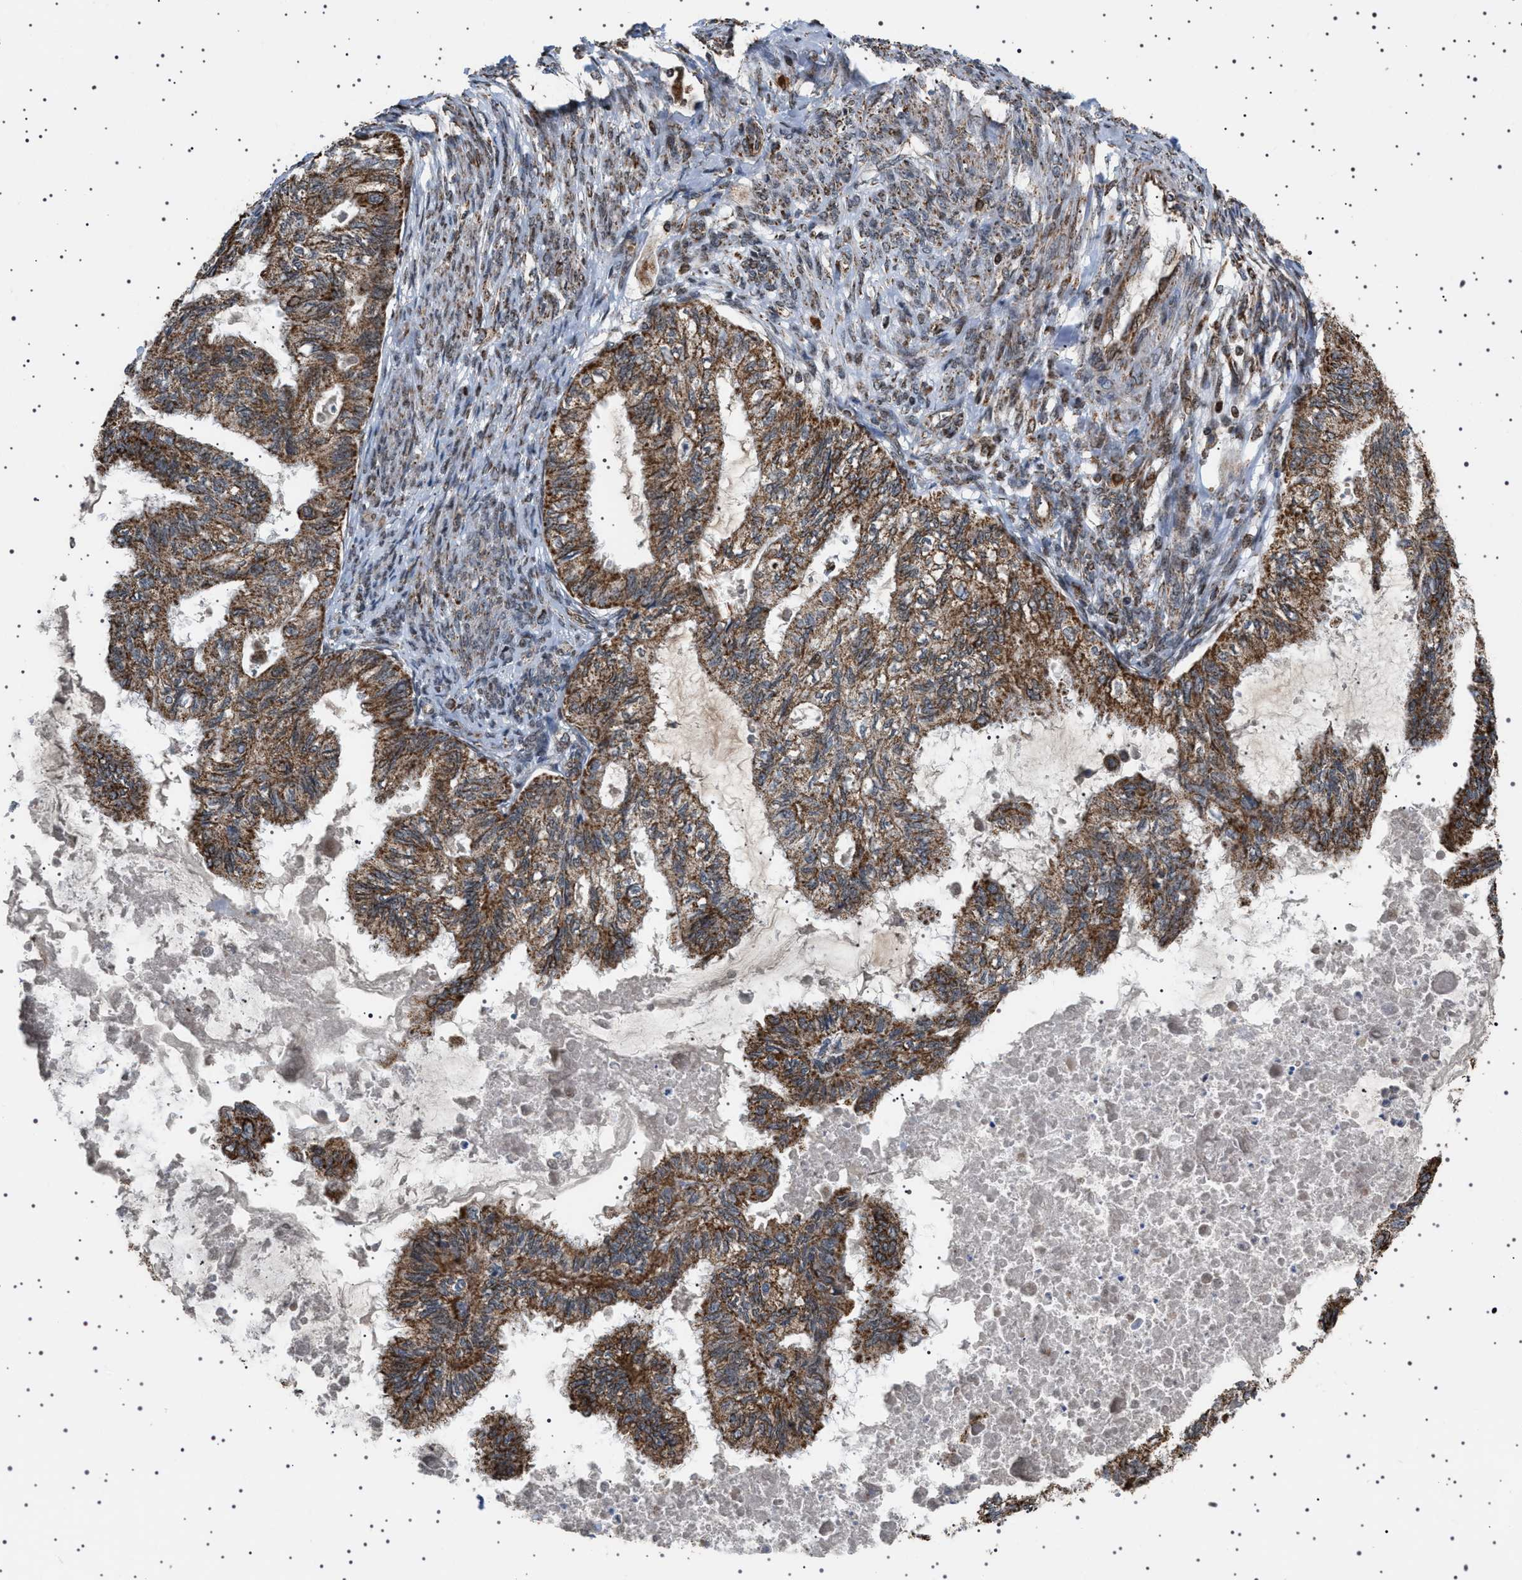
{"staining": {"intensity": "moderate", "quantity": ">75%", "location": "cytoplasmic/membranous"}, "tissue": "cervical cancer", "cell_type": "Tumor cells", "image_type": "cancer", "snomed": [{"axis": "morphology", "description": "Normal tissue, NOS"}, {"axis": "morphology", "description": "Adenocarcinoma, NOS"}, {"axis": "topography", "description": "Cervix"}, {"axis": "topography", "description": "Endometrium"}], "caption": "DAB immunohistochemical staining of cervical cancer demonstrates moderate cytoplasmic/membranous protein positivity in approximately >75% of tumor cells.", "gene": "MELK", "patient": {"sex": "female", "age": 86}}